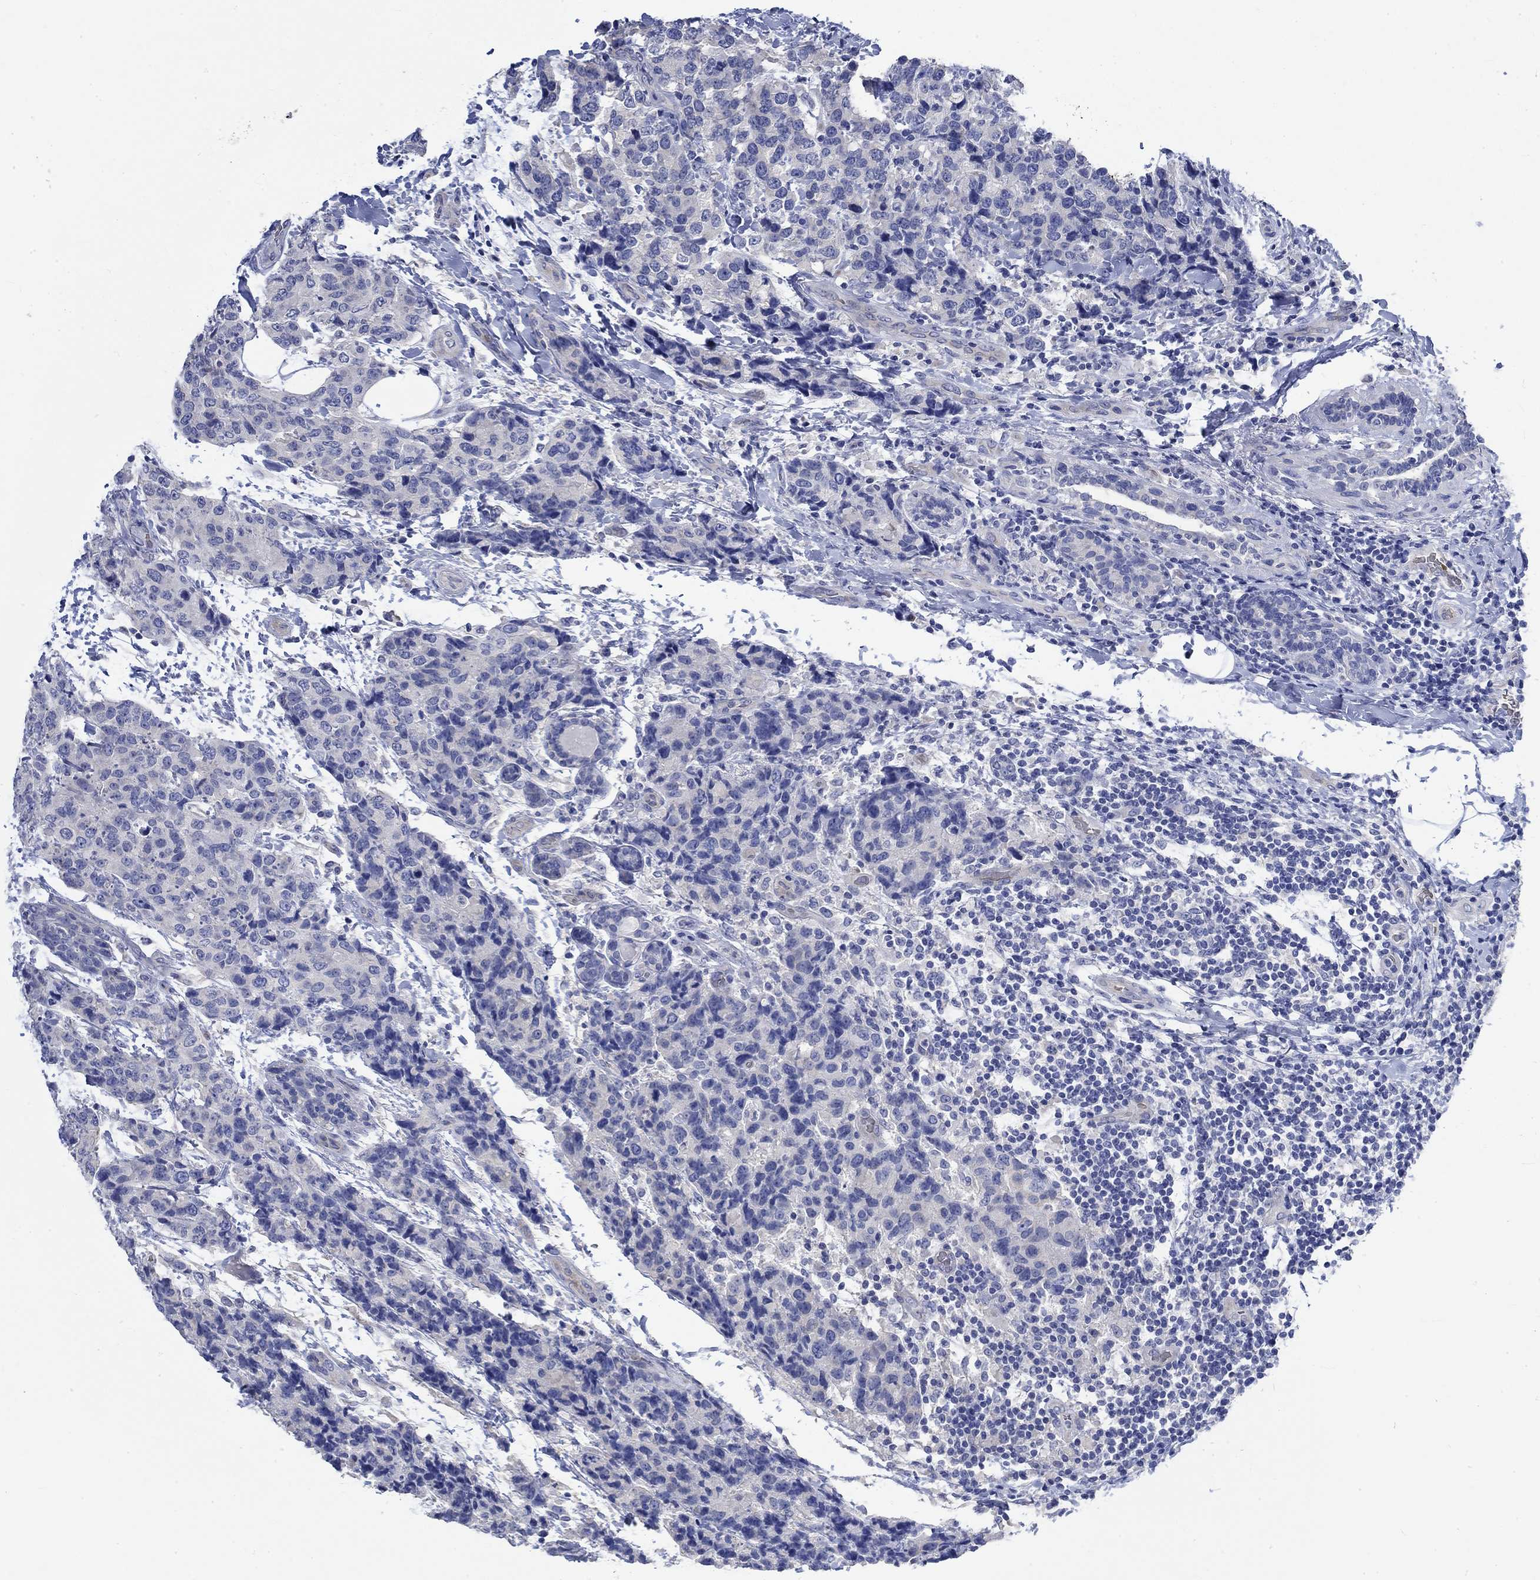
{"staining": {"intensity": "negative", "quantity": "none", "location": "none"}, "tissue": "breast cancer", "cell_type": "Tumor cells", "image_type": "cancer", "snomed": [{"axis": "morphology", "description": "Lobular carcinoma"}, {"axis": "topography", "description": "Breast"}], "caption": "Tumor cells show no significant protein staining in lobular carcinoma (breast).", "gene": "KCNA1", "patient": {"sex": "female", "age": 59}}